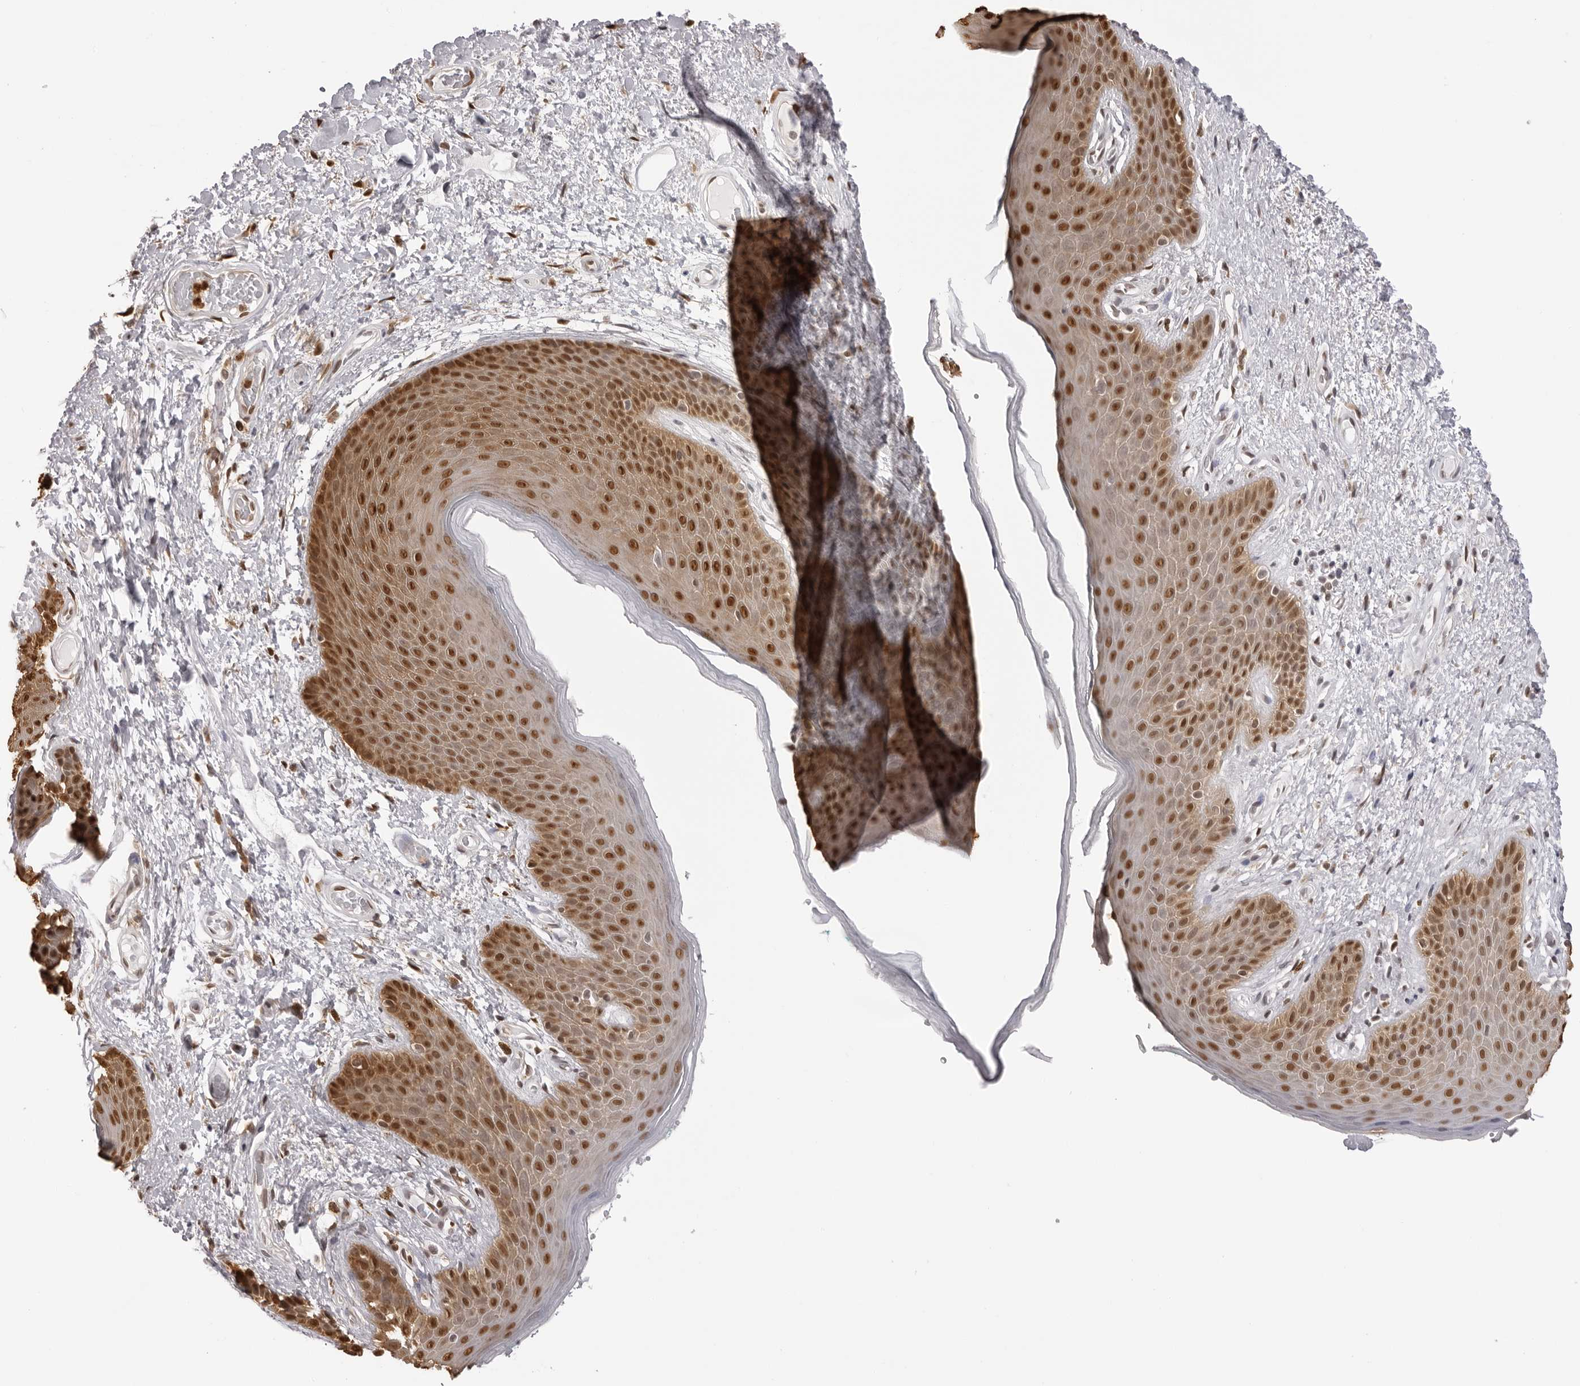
{"staining": {"intensity": "strong", "quantity": ">75%", "location": "cytoplasmic/membranous,nuclear"}, "tissue": "skin", "cell_type": "Epidermal cells", "image_type": "normal", "snomed": [{"axis": "morphology", "description": "Normal tissue, NOS"}, {"axis": "topography", "description": "Anal"}], "caption": "Protein expression analysis of unremarkable skin reveals strong cytoplasmic/membranous,nuclear positivity in approximately >75% of epidermal cells.", "gene": "HSPA4", "patient": {"sex": "male", "age": 74}}